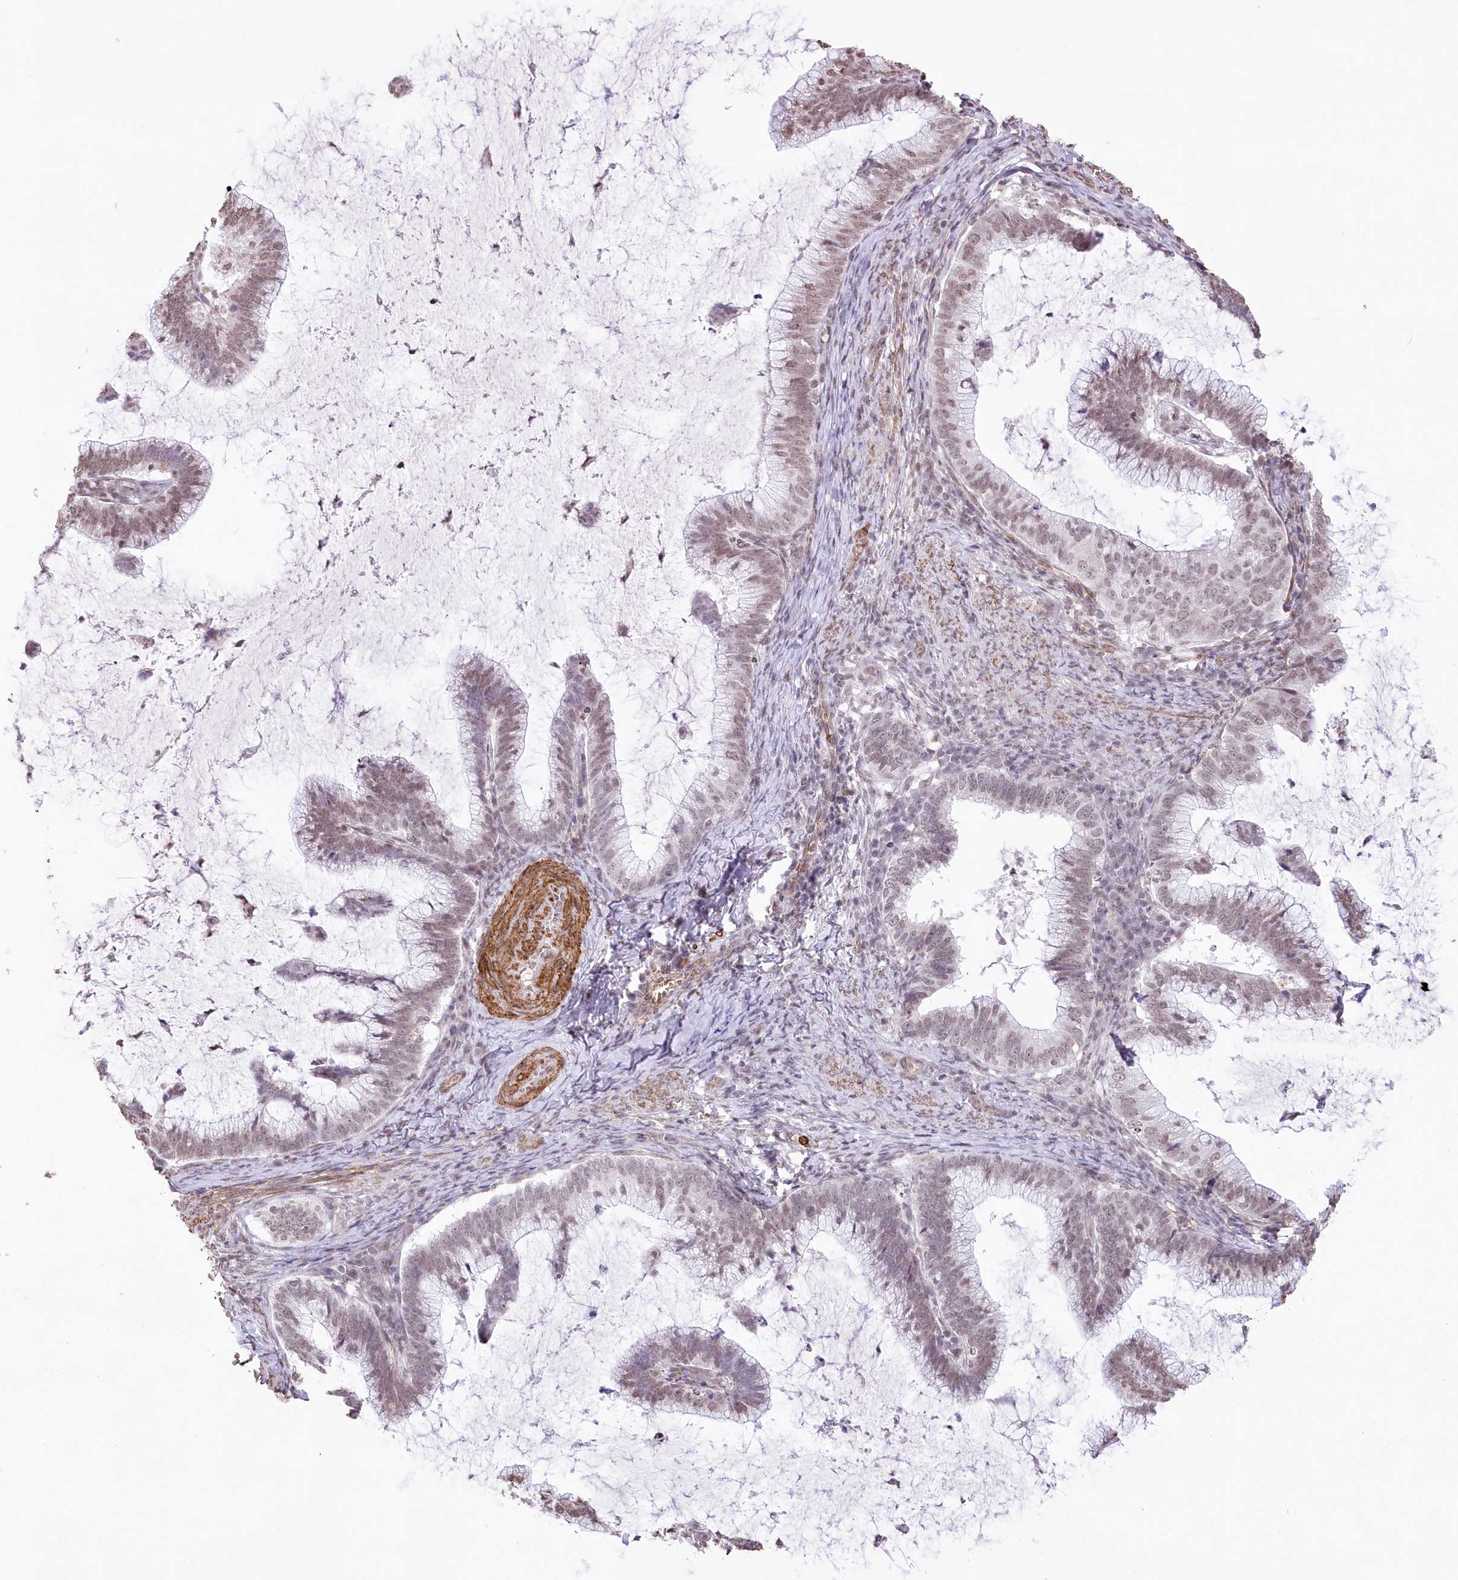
{"staining": {"intensity": "weak", "quantity": "<25%", "location": "nuclear"}, "tissue": "cervical cancer", "cell_type": "Tumor cells", "image_type": "cancer", "snomed": [{"axis": "morphology", "description": "Adenocarcinoma, NOS"}, {"axis": "topography", "description": "Cervix"}], "caption": "The photomicrograph displays no significant staining in tumor cells of adenocarcinoma (cervical). (Brightfield microscopy of DAB immunohistochemistry at high magnification).", "gene": "RBM27", "patient": {"sex": "female", "age": 36}}